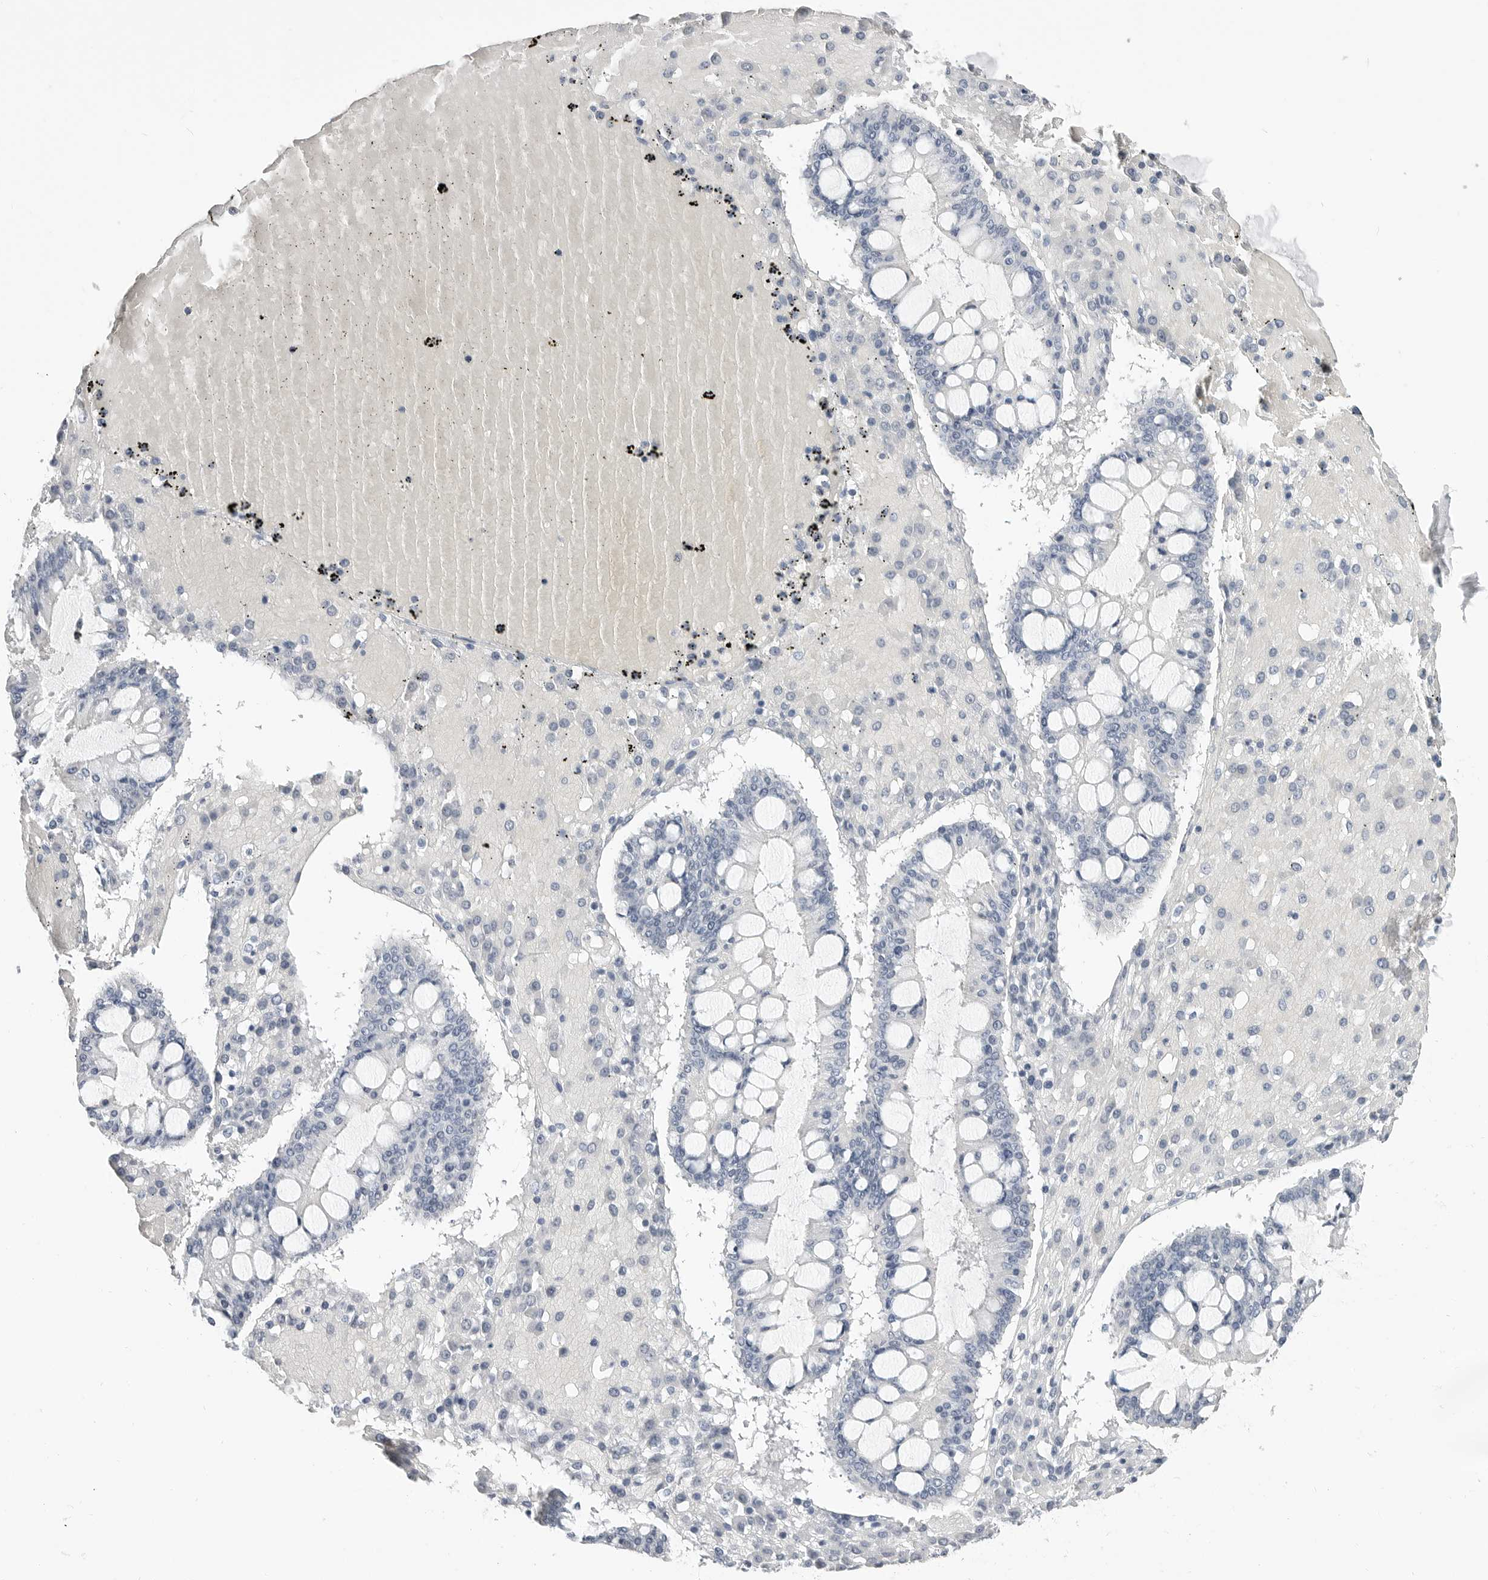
{"staining": {"intensity": "negative", "quantity": "none", "location": "none"}, "tissue": "ovarian cancer", "cell_type": "Tumor cells", "image_type": "cancer", "snomed": [{"axis": "morphology", "description": "Cystadenocarcinoma, mucinous, NOS"}, {"axis": "topography", "description": "Ovary"}], "caption": "An image of human ovarian cancer (mucinous cystadenocarcinoma) is negative for staining in tumor cells.", "gene": "PLN", "patient": {"sex": "female", "age": 73}}